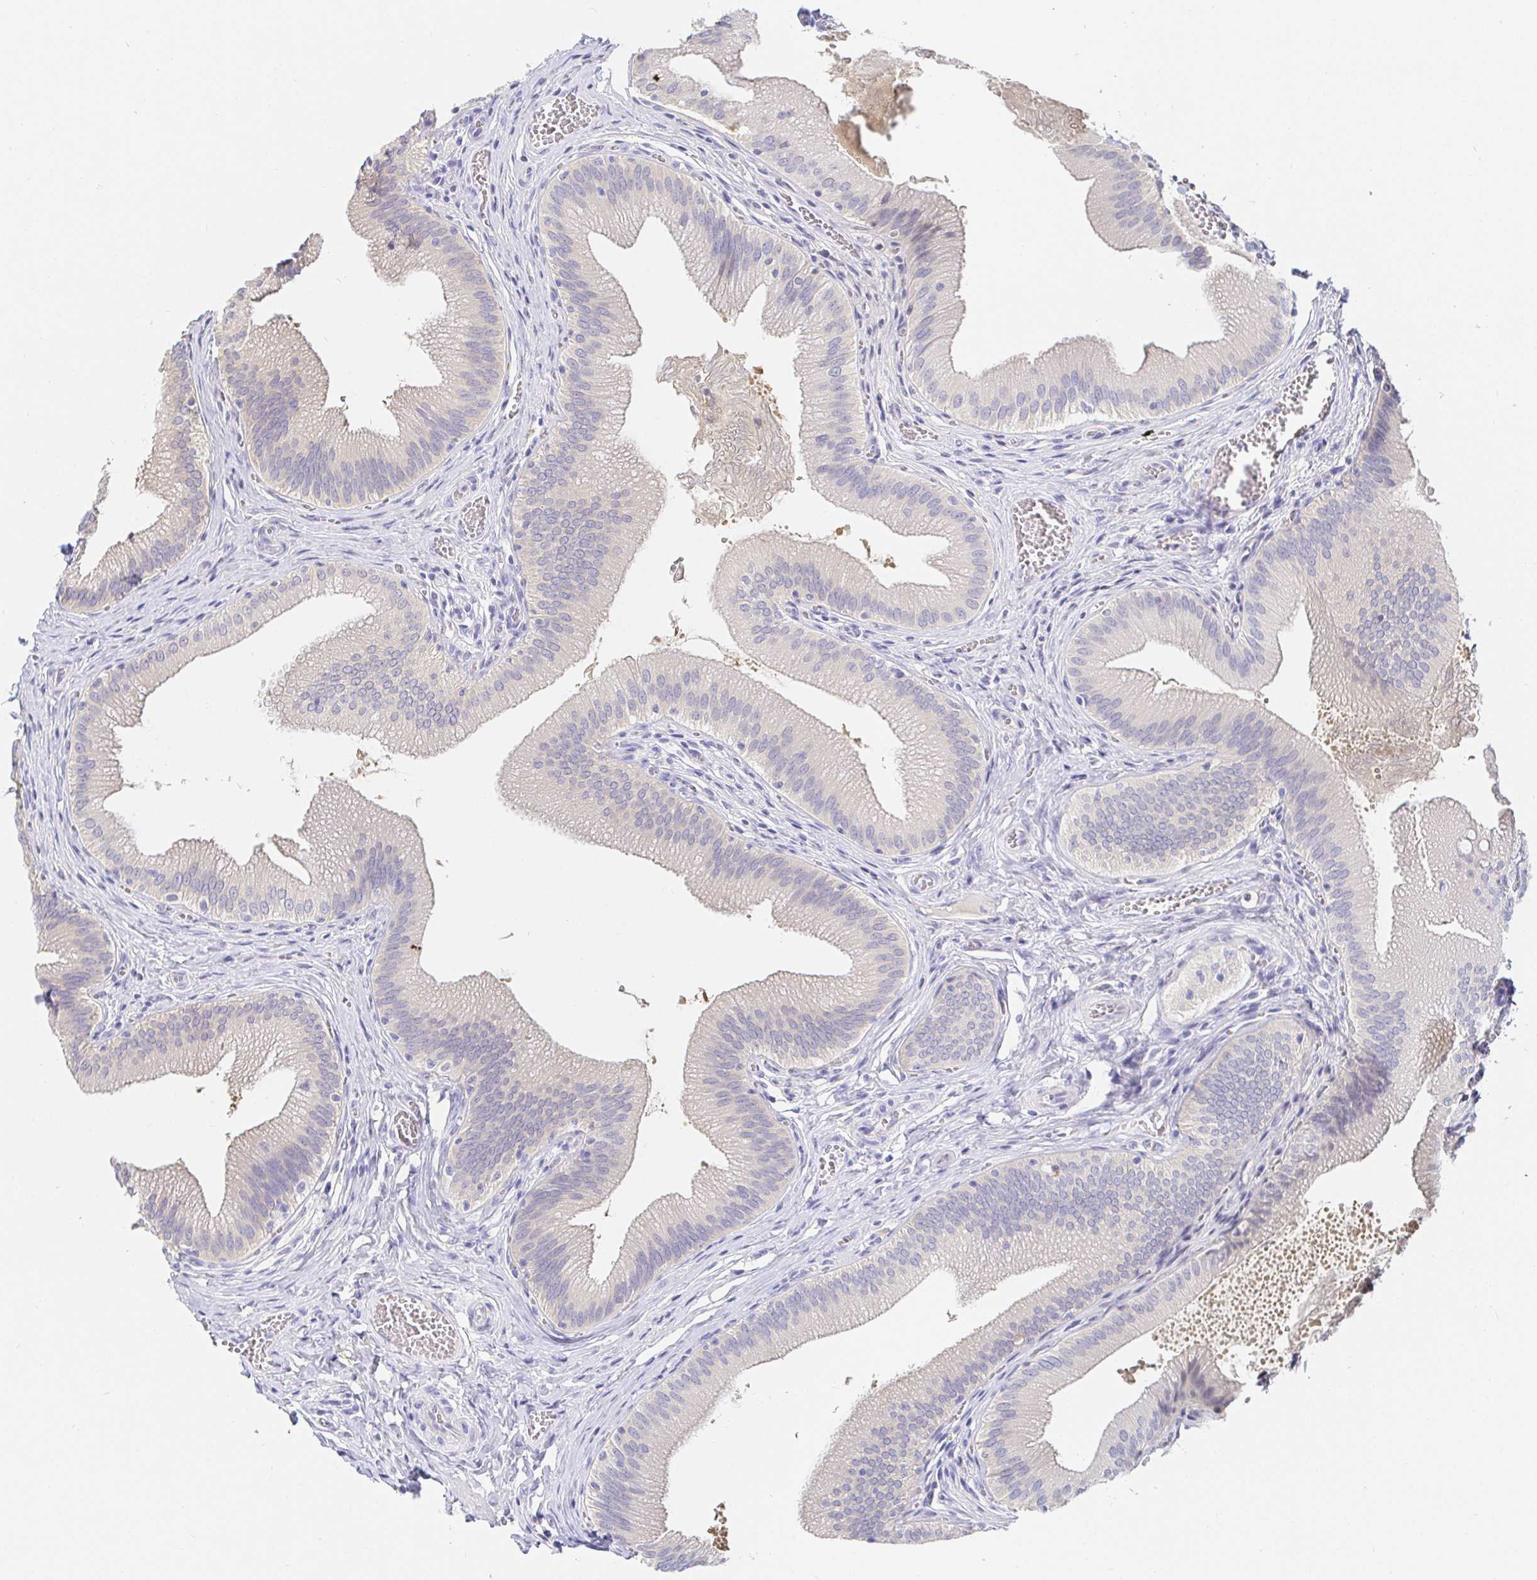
{"staining": {"intensity": "negative", "quantity": "none", "location": "none"}, "tissue": "gallbladder", "cell_type": "Glandular cells", "image_type": "normal", "snomed": [{"axis": "morphology", "description": "Normal tissue, NOS"}, {"axis": "topography", "description": "Gallbladder"}], "caption": "Micrograph shows no significant protein positivity in glandular cells of benign gallbladder.", "gene": "PDE6B", "patient": {"sex": "male", "age": 17}}